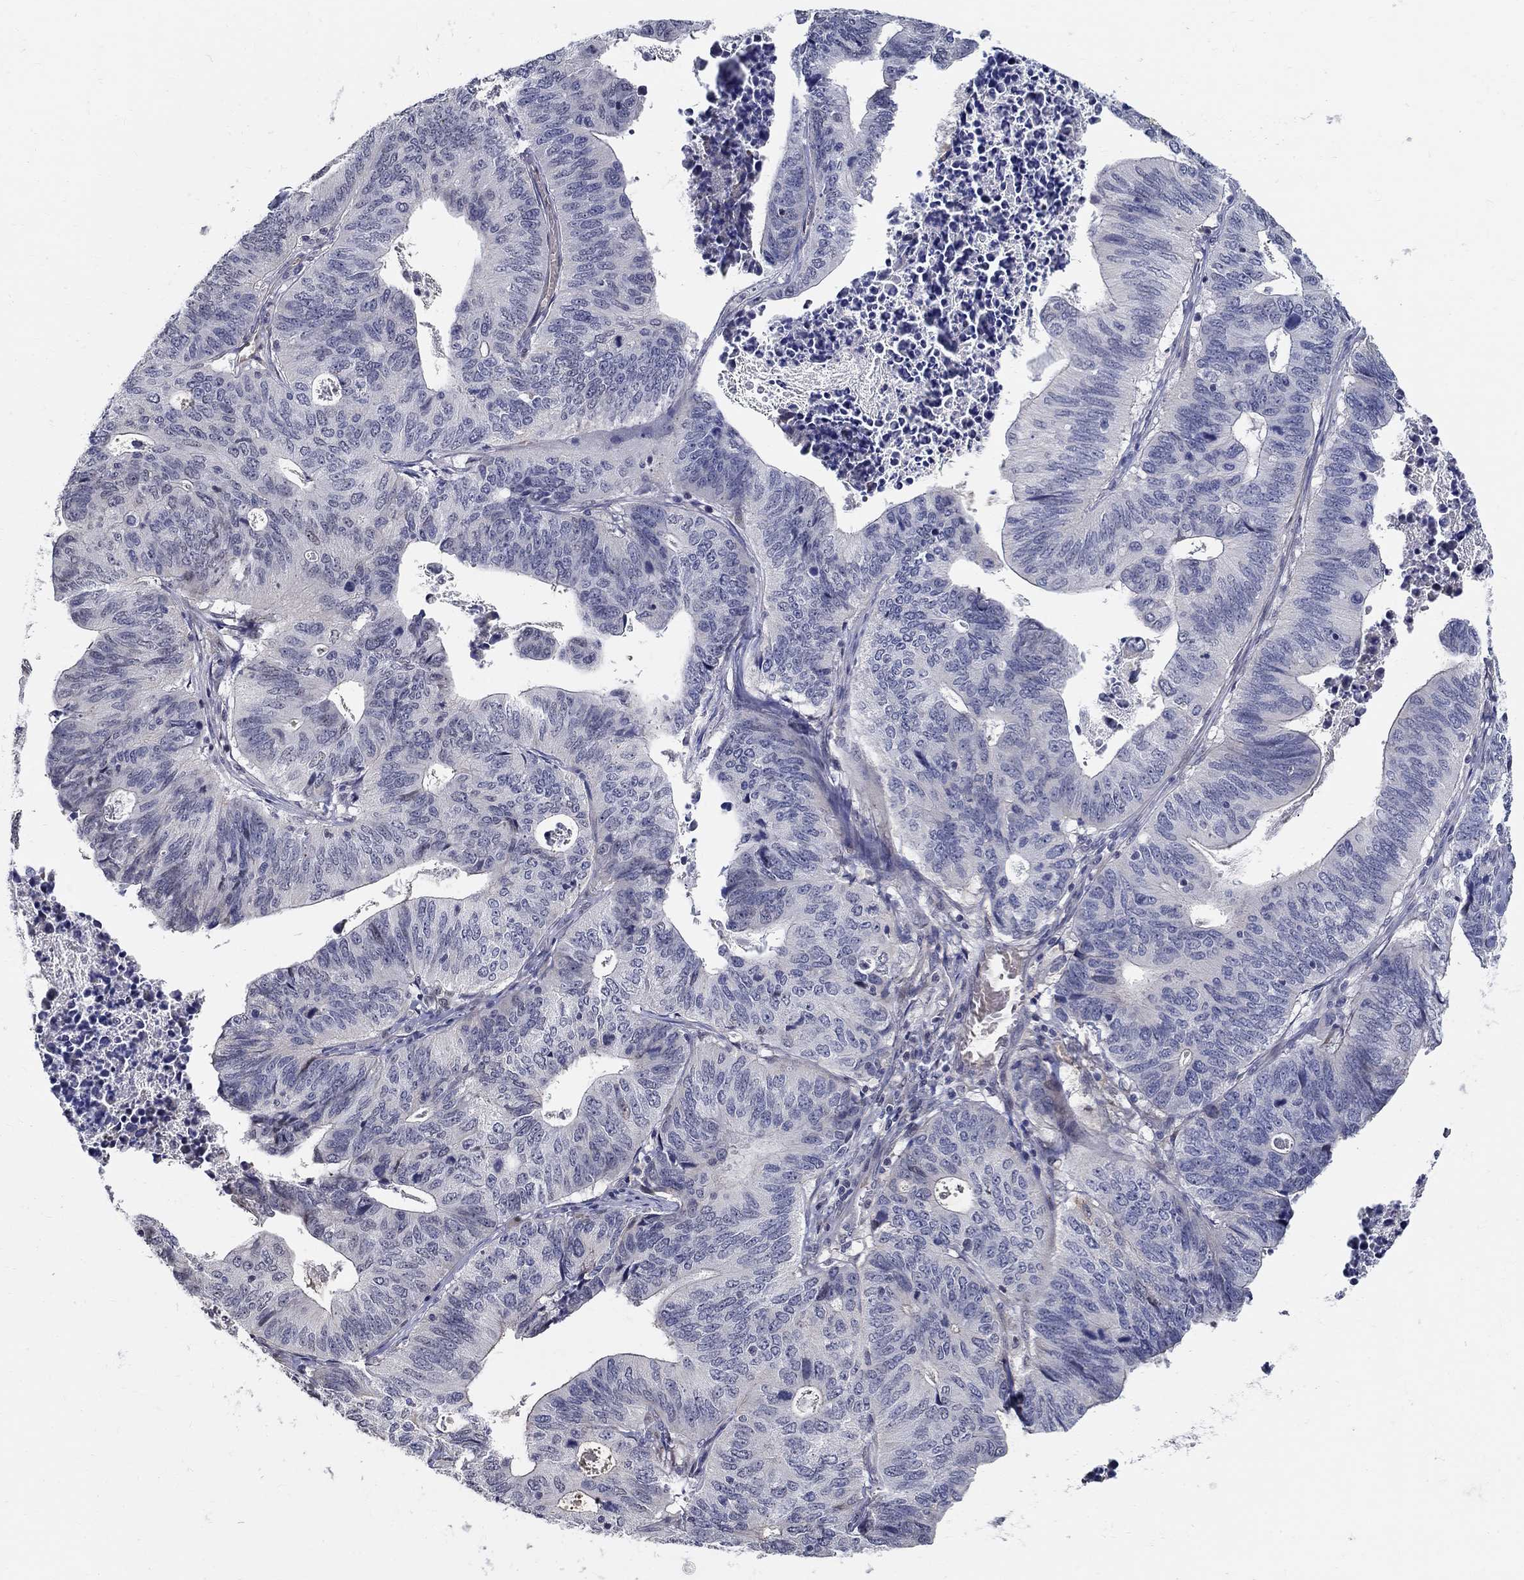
{"staining": {"intensity": "negative", "quantity": "none", "location": "none"}, "tissue": "stomach cancer", "cell_type": "Tumor cells", "image_type": "cancer", "snomed": [{"axis": "morphology", "description": "Adenocarcinoma, NOS"}, {"axis": "topography", "description": "Stomach, upper"}], "caption": "This is a histopathology image of immunohistochemistry staining of adenocarcinoma (stomach), which shows no positivity in tumor cells.", "gene": "C16orf46", "patient": {"sex": "female", "age": 67}}